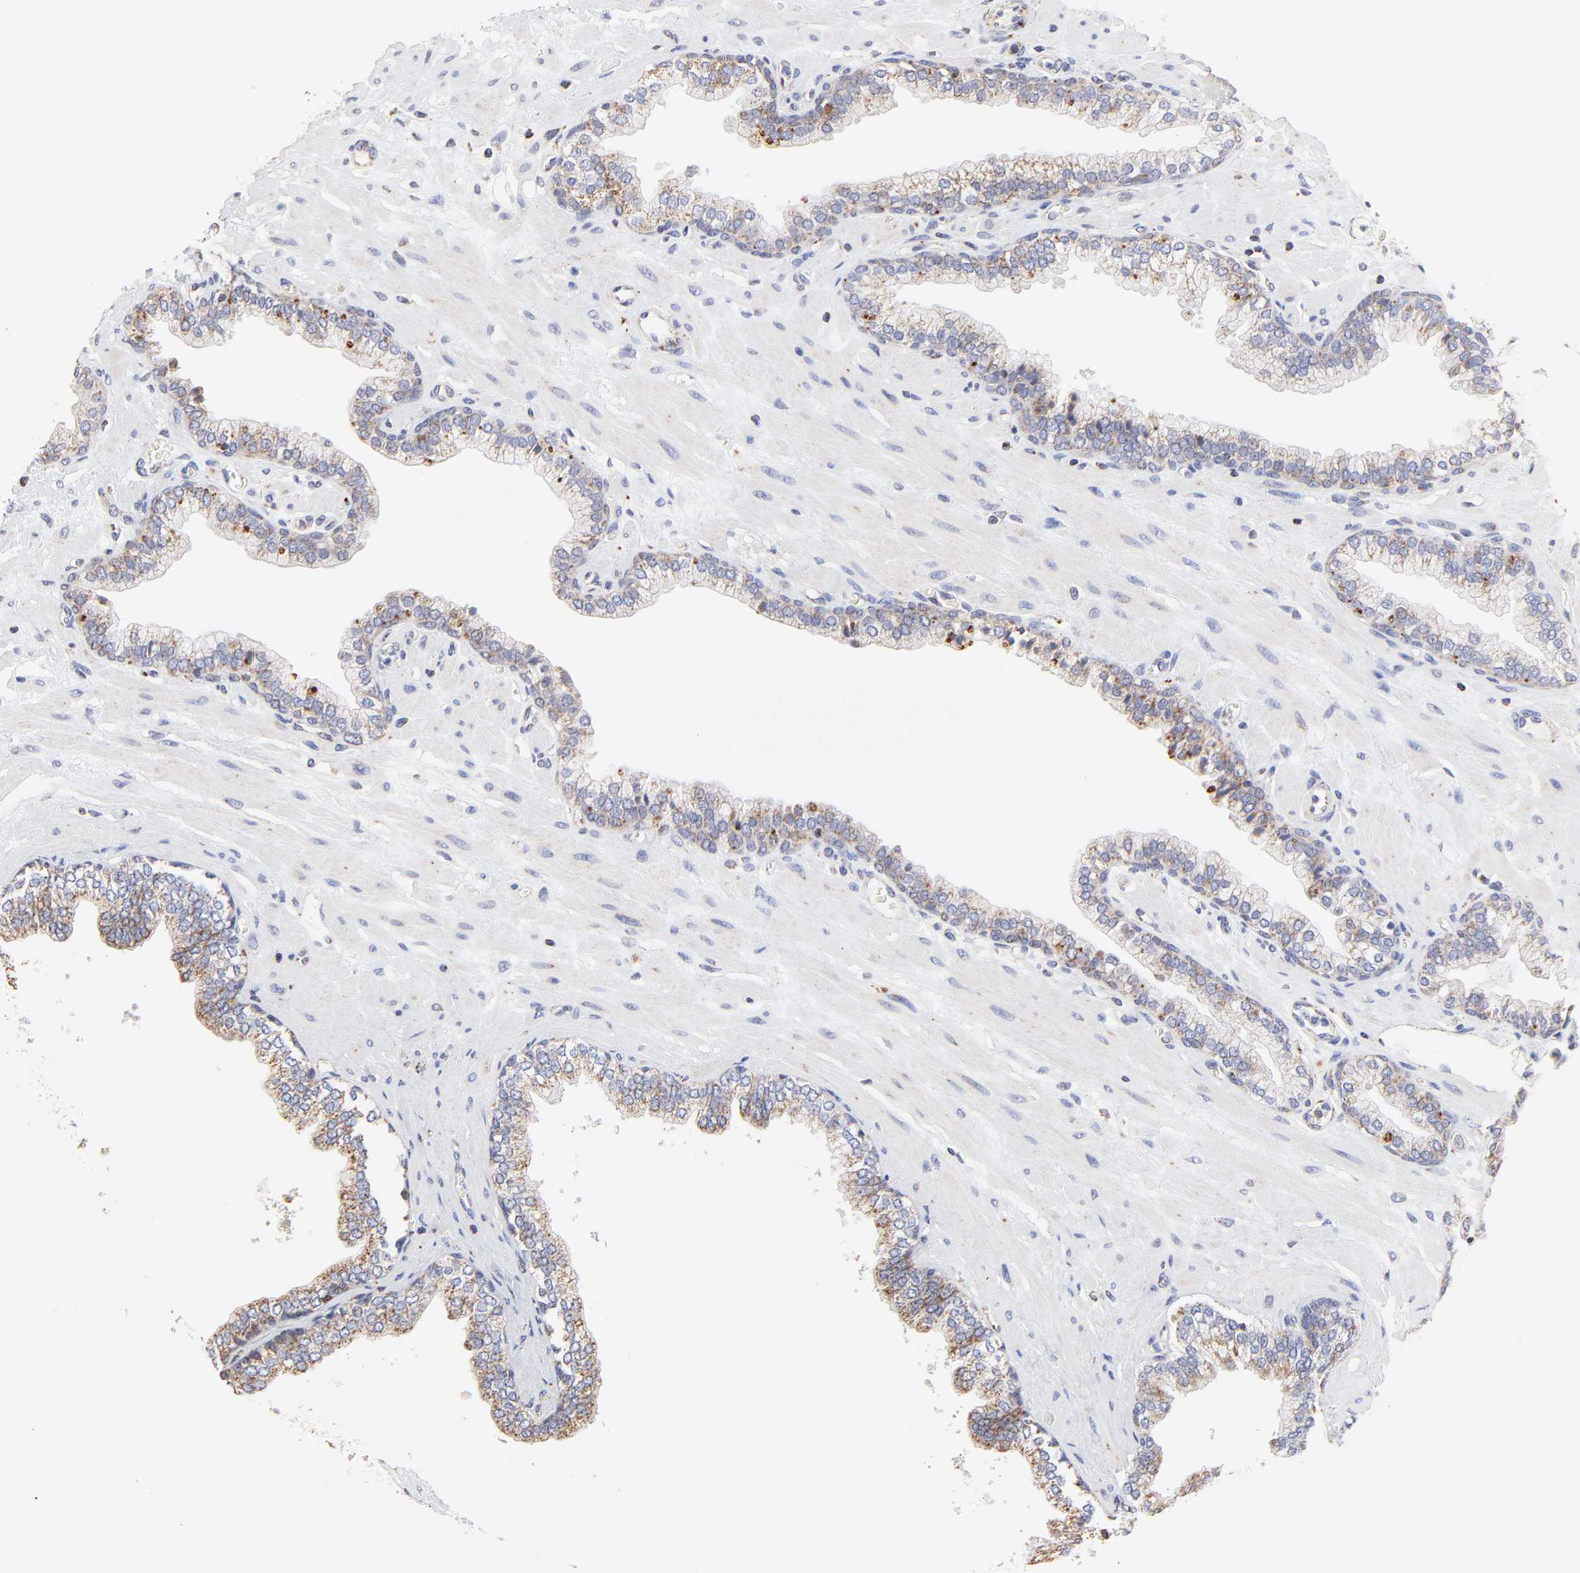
{"staining": {"intensity": "weak", "quantity": ">75%", "location": "cytoplasmic/membranous"}, "tissue": "prostate", "cell_type": "Glandular cells", "image_type": "normal", "snomed": [{"axis": "morphology", "description": "Normal tissue, NOS"}, {"axis": "topography", "description": "Prostate"}], "caption": "Immunohistochemistry photomicrograph of unremarkable prostate: prostate stained using immunohistochemistry (IHC) shows low levels of weak protein expression localized specifically in the cytoplasmic/membranous of glandular cells, appearing as a cytoplasmic/membranous brown color.", "gene": "SSBP1", "patient": {"sex": "male", "age": 60}}